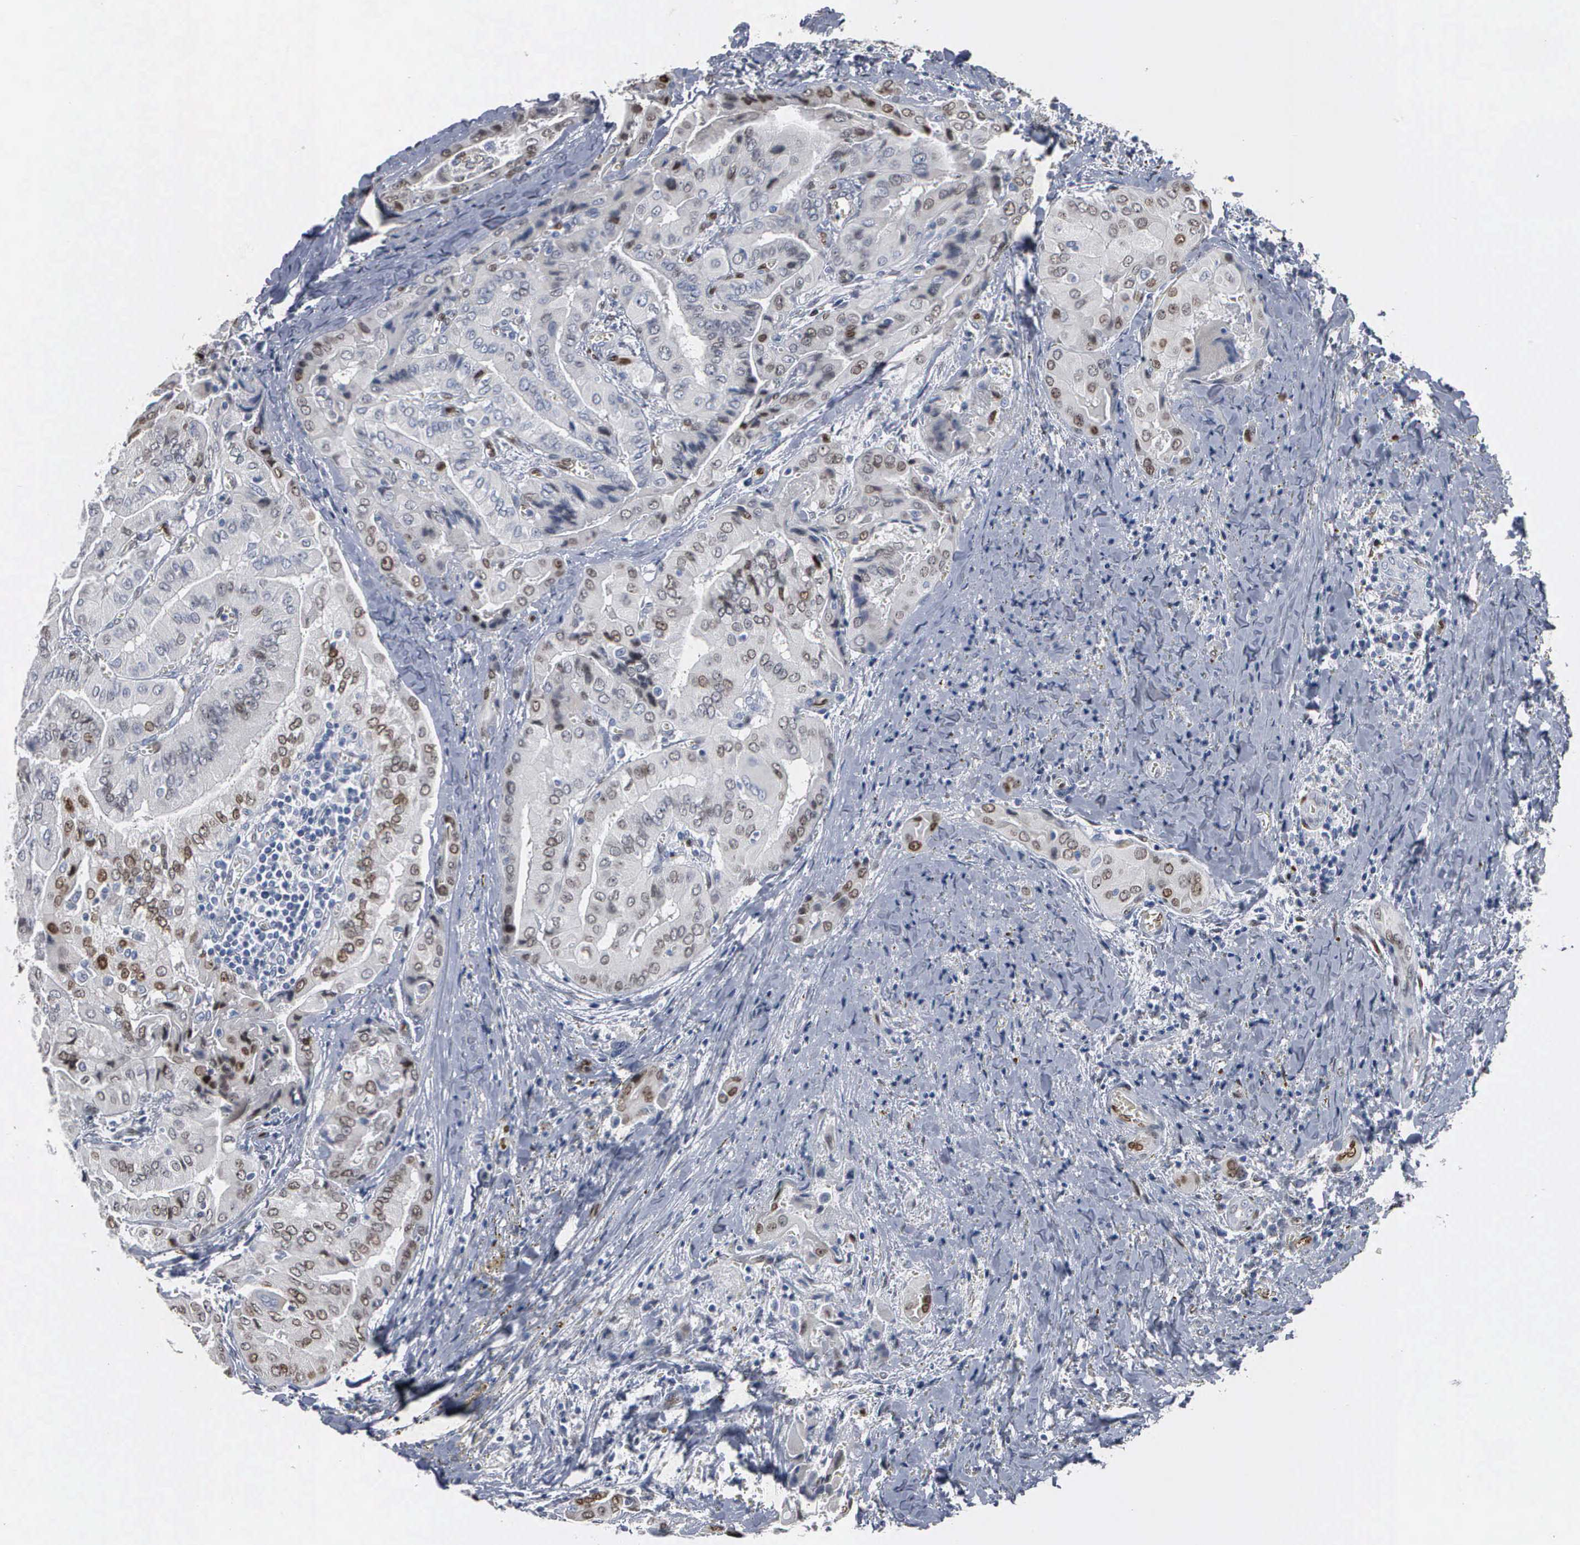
{"staining": {"intensity": "moderate", "quantity": "<25%", "location": "nuclear"}, "tissue": "thyroid cancer", "cell_type": "Tumor cells", "image_type": "cancer", "snomed": [{"axis": "morphology", "description": "Papillary adenocarcinoma, NOS"}, {"axis": "topography", "description": "Thyroid gland"}], "caption": "There is low levels of moderate nuclear positivity in tumor cells of papillary adenocarcinoma (thyroid), as demonstrated by immunohistochemical staining (brown color).", "gene": "FGF2", "patient": {"sex": "female", "age": 71}}